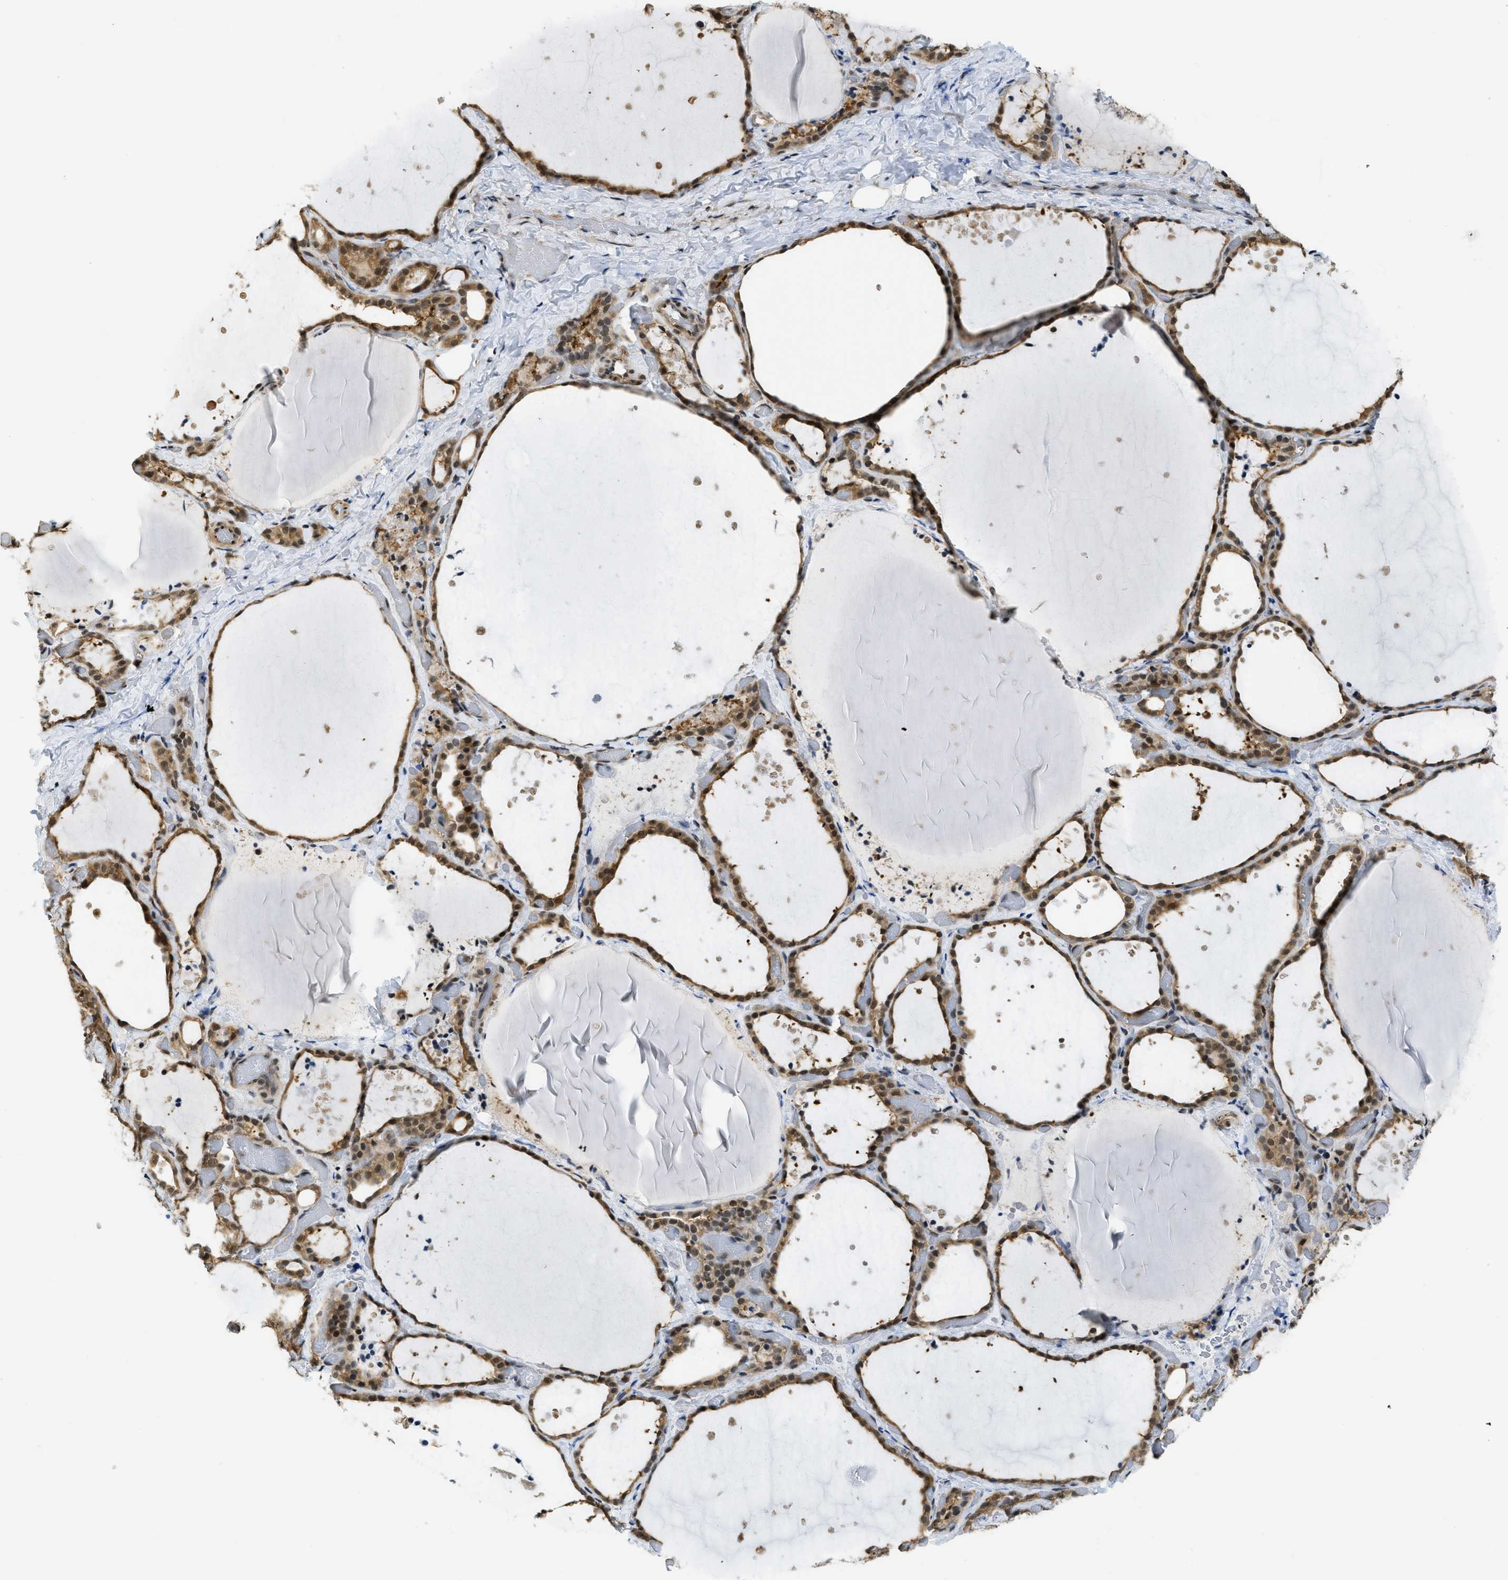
{"staining": {"intensity": "moderate", "quantity": ">75%", "location": "cytoplasmic/membranous,nuclear"}, "tissue": "thyroid gland", "cell_type": "Glandular cells", "image_type": "normal", "snomed": [{"axis": "morphology", "description": "Normal tissue, NOS"}, {"axis": "topography", "description": "Thyroid gland"}], "caption": "Immunohistochemical staining of benign thyroid gland shows >75% levels of moderate cytoplasmic/membranous,nuclear protein positivity in about >75% of glandular cells.", "gene": "PSMC5", "patient": {"sex": "female", "age": 44}}